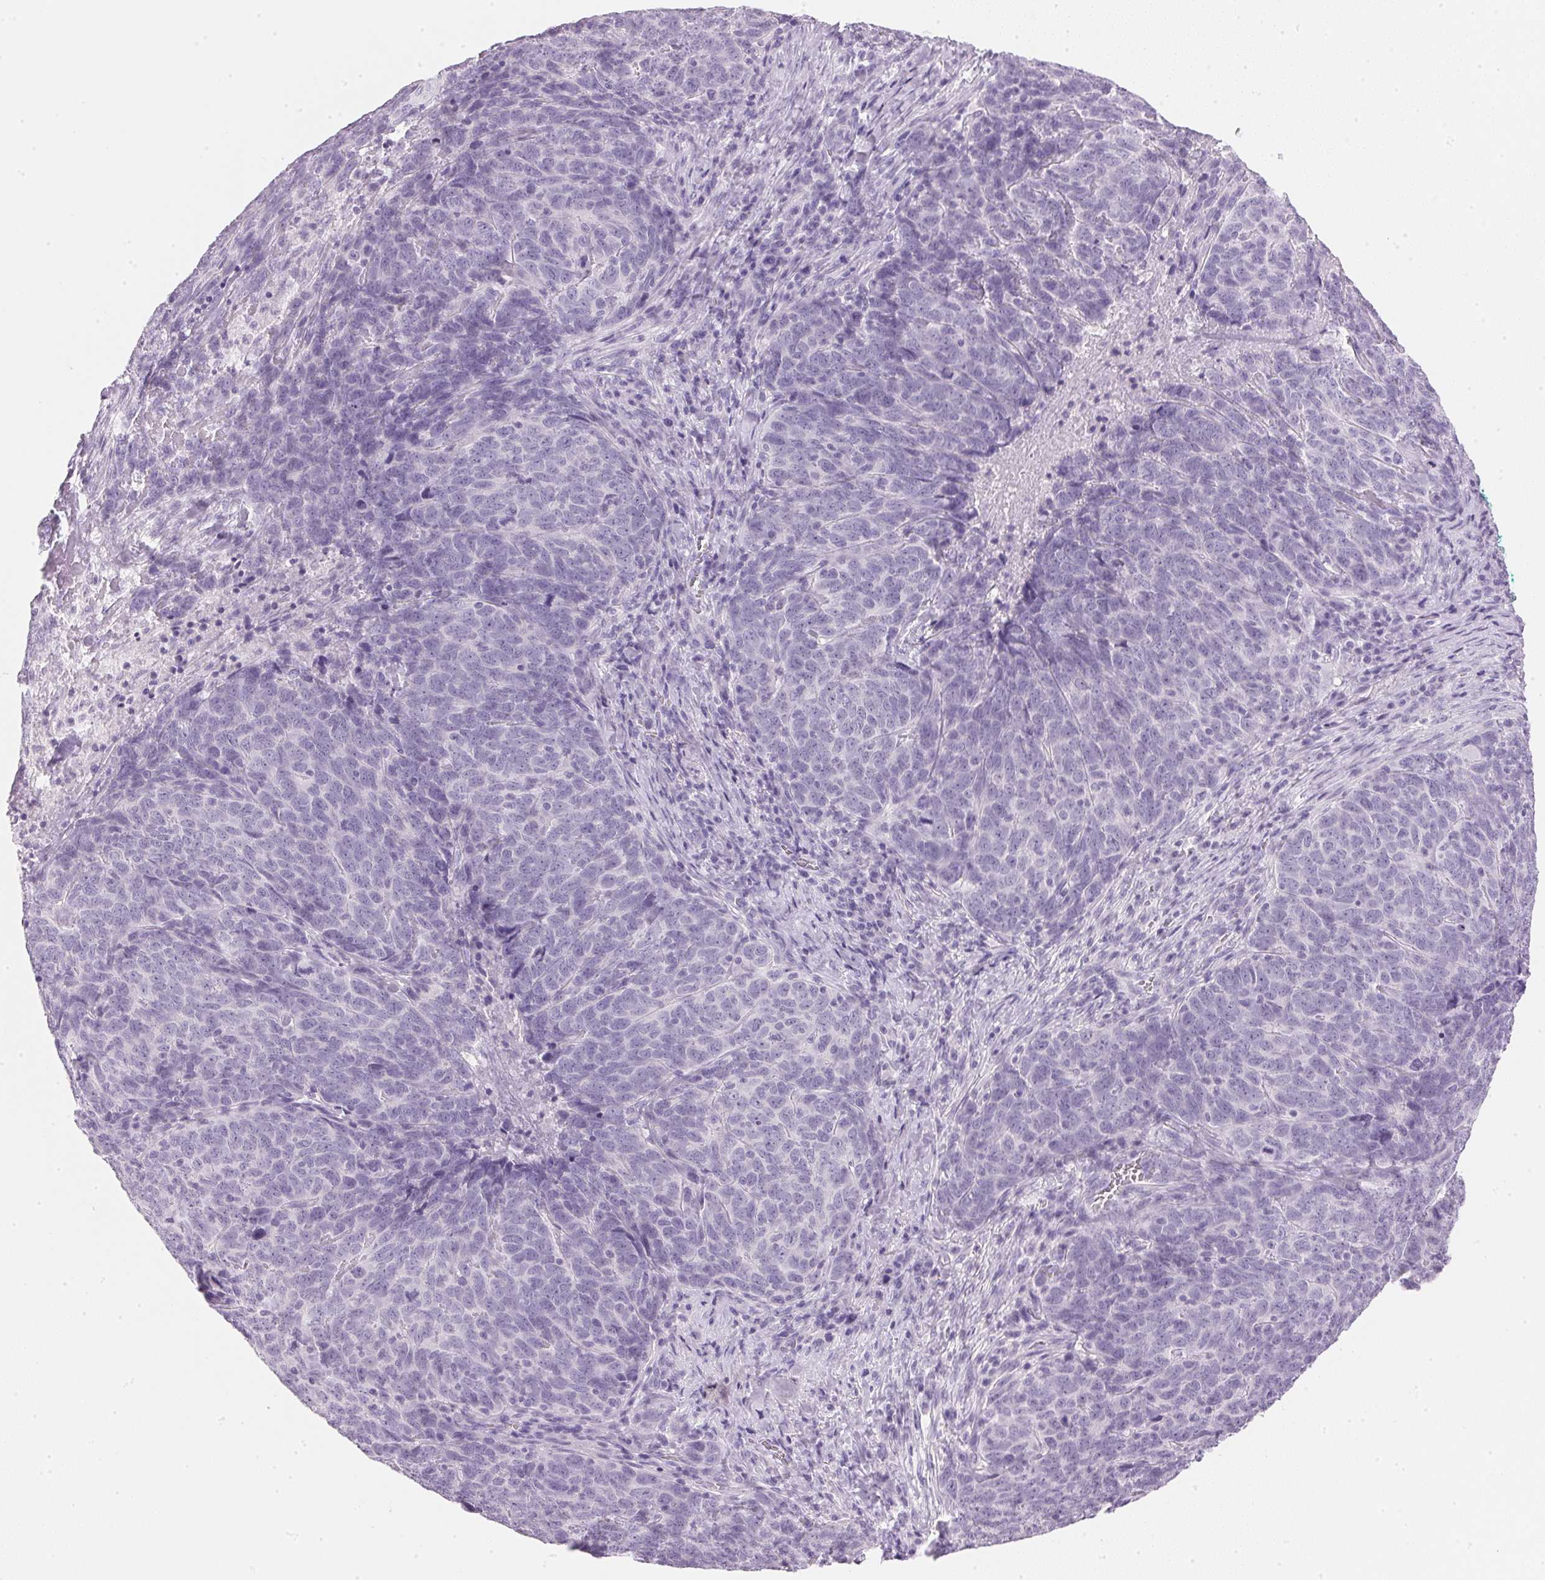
{"staining": {"intensity": "negative", "quantity": "none", "location": "none"}, "tissue": "skin cancer", "cell_type": "Tumor cells", "image_type": "cancer", "snomed": [{"axis": "morphology", "description": "Squamous cell carcinoma, NOS"}, {"axis": "topography", "description": "Skin"}, {"axis": "topography", "description": "Anal"}], "caption": "This is a histopathology image of immunohistochemistry (IHC) staining of skin cancer, which shows no positivity in tumor cells.", "gene": "IGFBP1", "patient": {"sex": "female", "age": 51}}